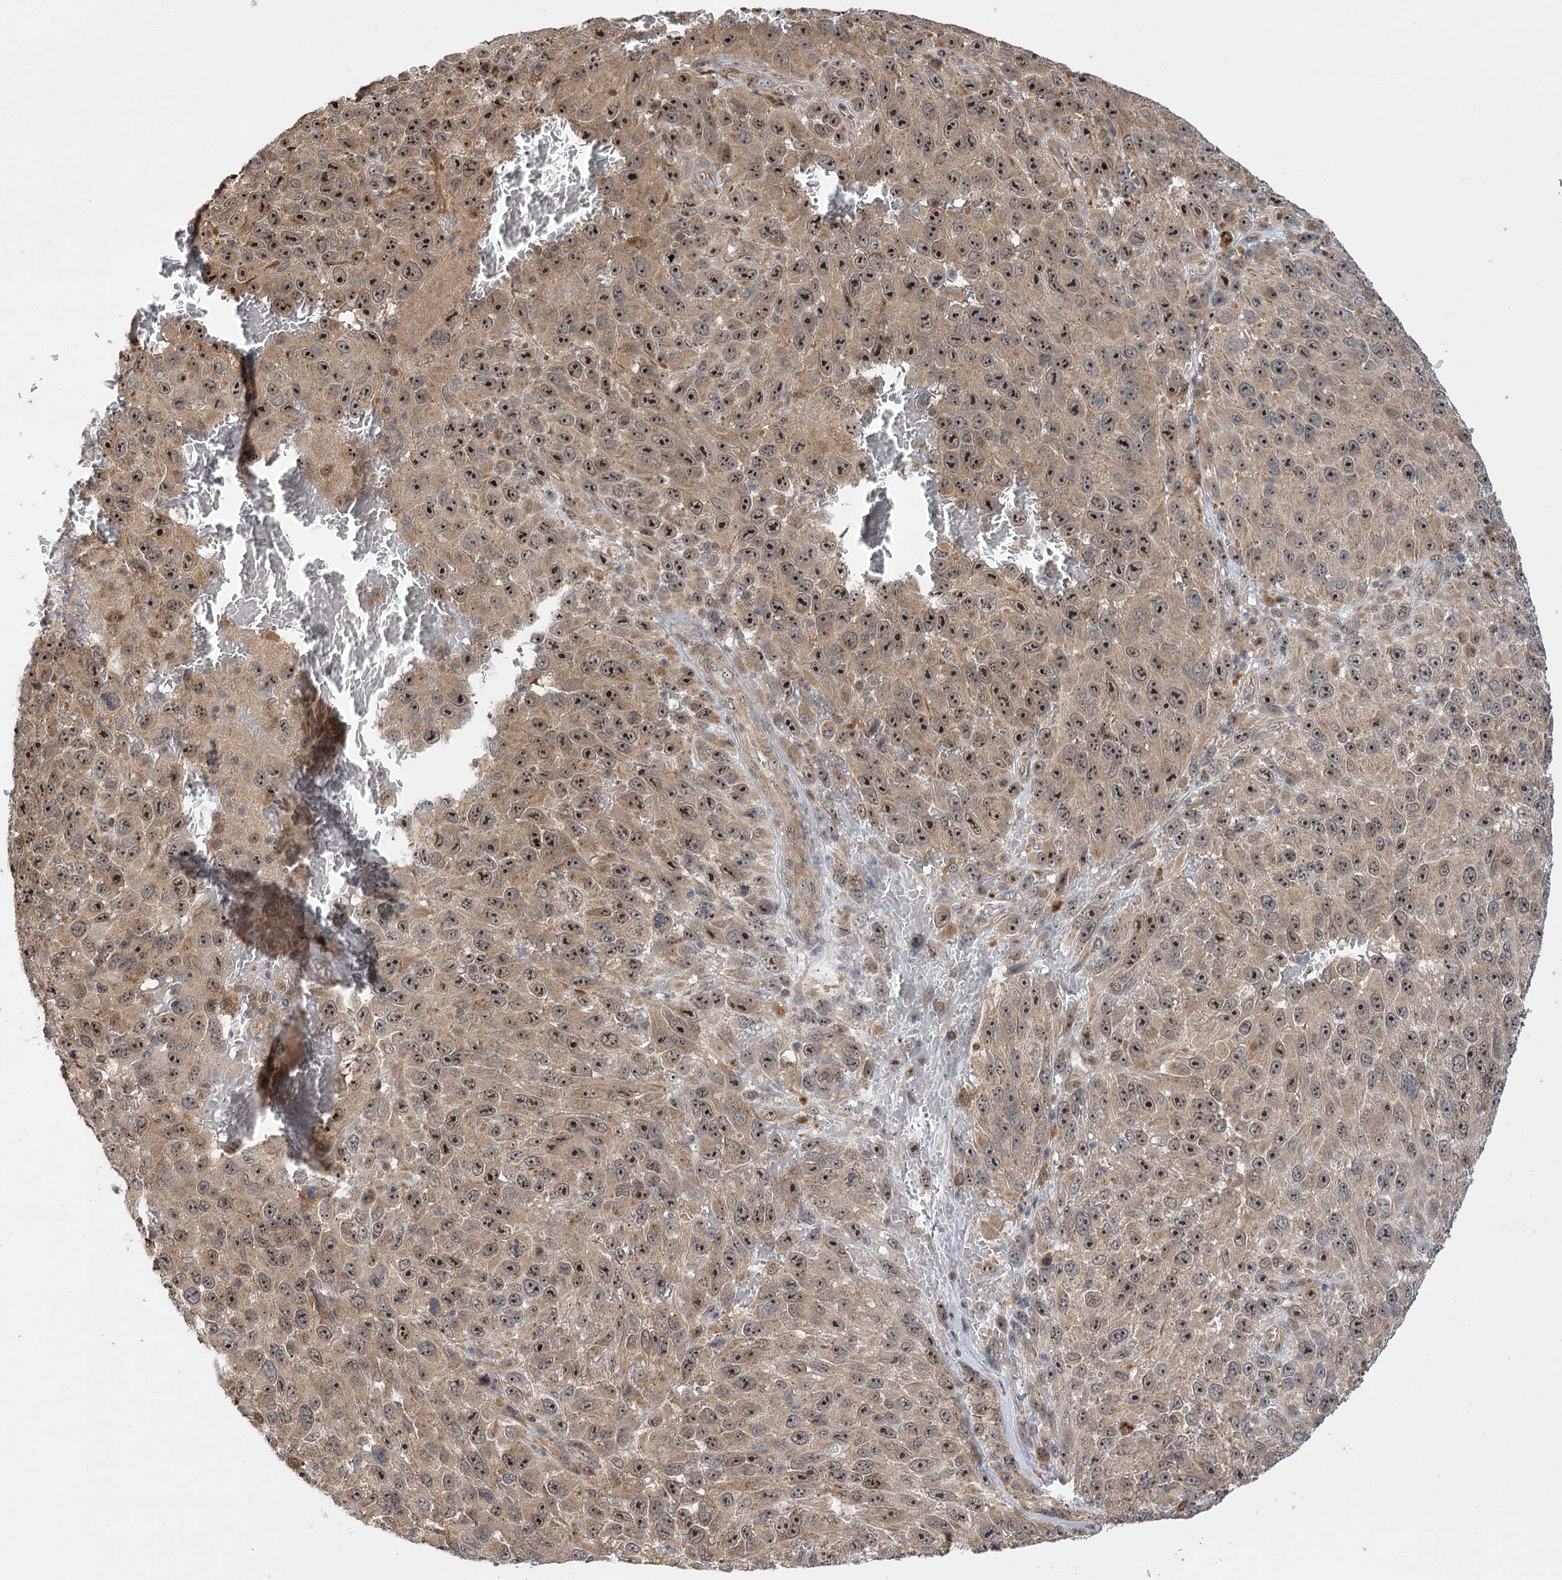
{"staining": {"intensity": "strong", "quantity": "25%-75%", "location": "nuclear"}, "tissue": "melanoma", "cell_type": "Tumor cells", "image_type": "cancer", "snomed": [{"axis": "morphology", "description": "Malignant melanoma, NOS"}, {"axis": "topography", "description": "Skin"}], "caption": "This is an image of immunohistochemistry staining of malignant melanoma, which shows strong expression in the nuclear of tumor cells.", "gene": "SERGEF", "patient": {"sex": "female", "age": 96}}